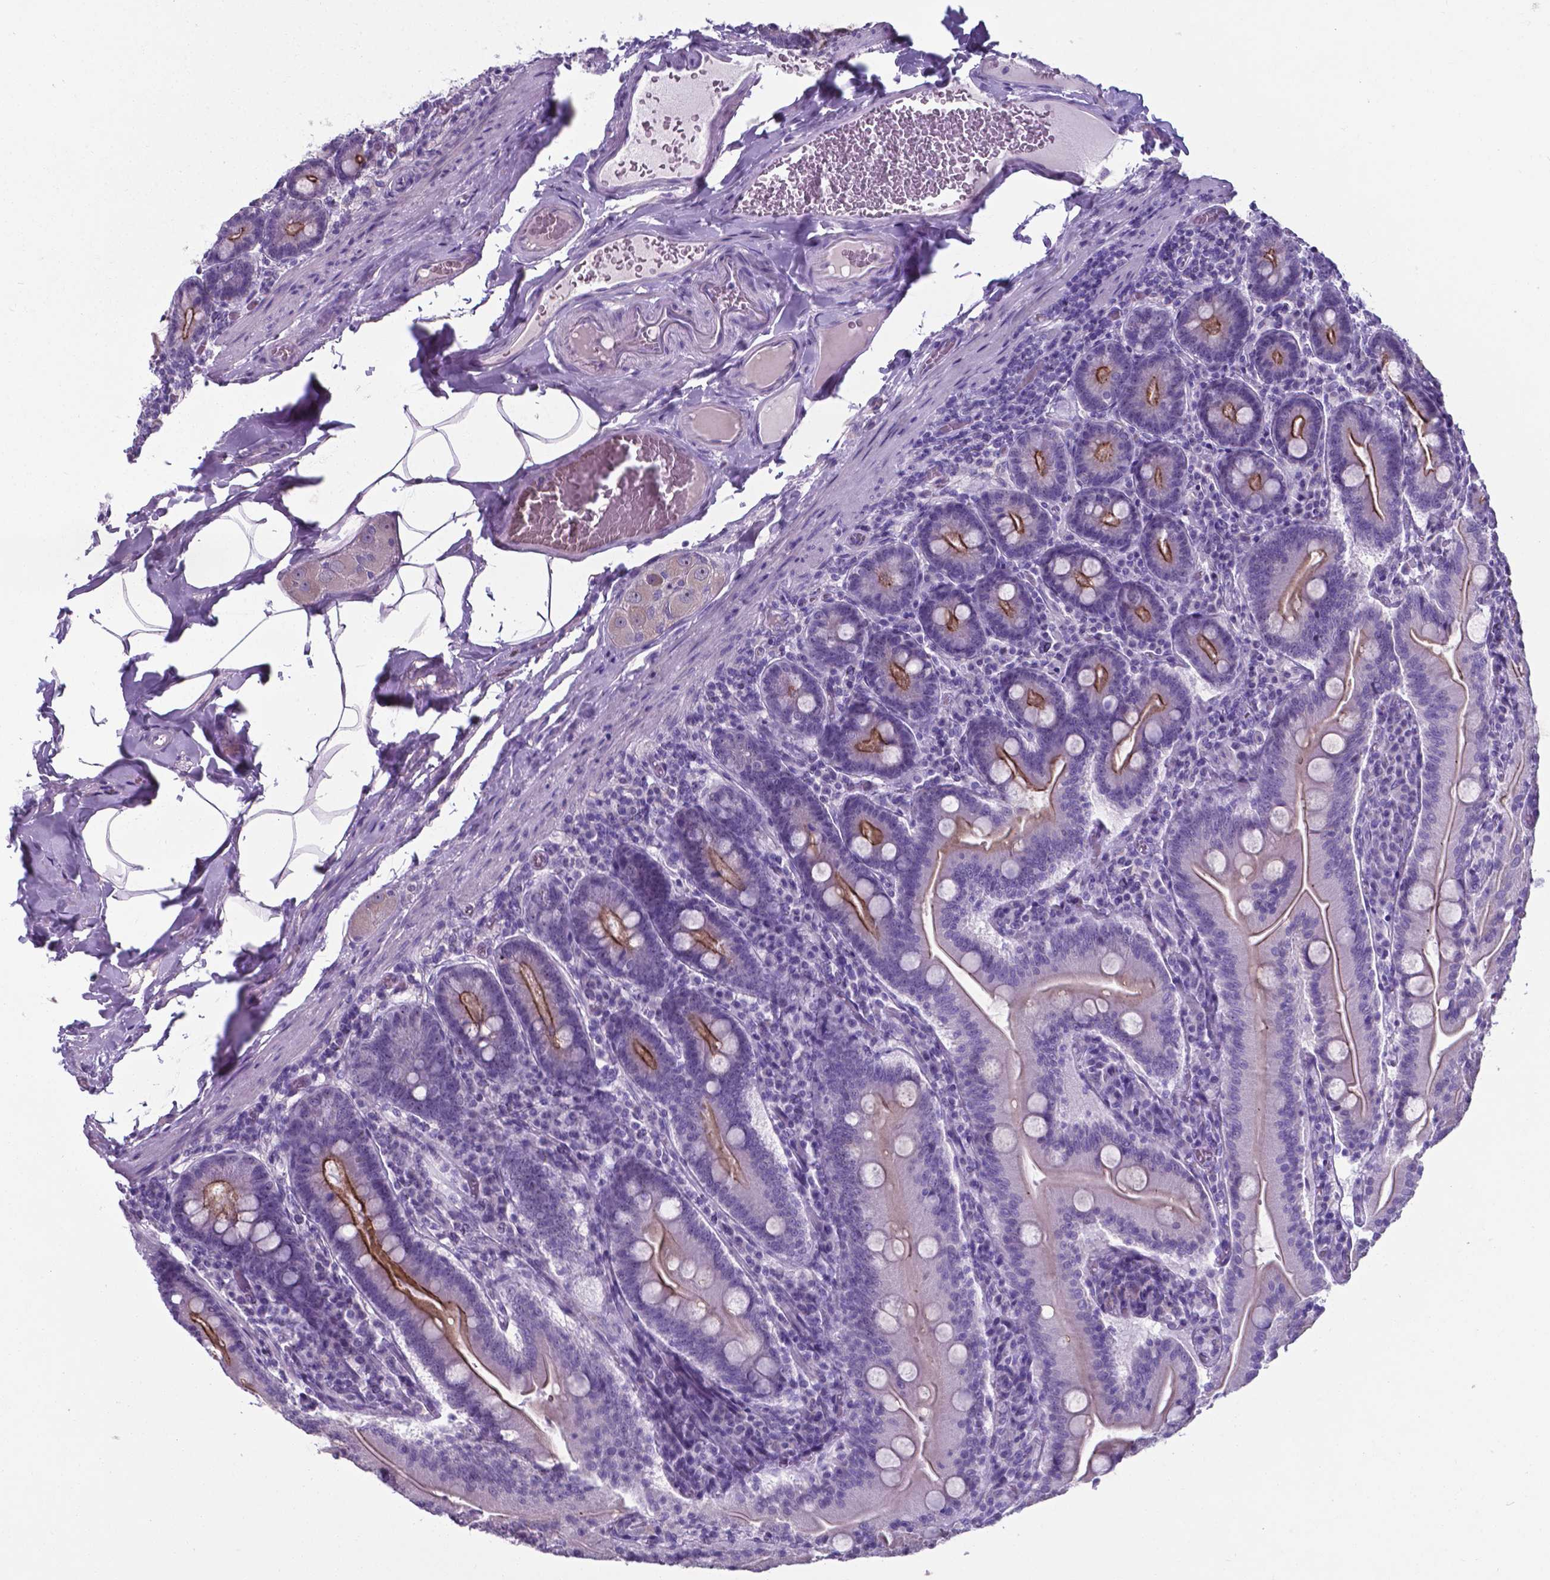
{"staining": {"intensity": "moderate", "quantity": ">75%", "location": "cytoplasmic/membranous"}, "tissue": "small intestine", "cell_type": "Glandular cells", "image_type": "normal", "snomed": [{"axis": "morphology", "description": "Normal tissue, NOS"}, {"axis": "topography", "description": "Small intestine"}], "caption": "High-magnification brightfield microscopy of benign small intestine stained with DAB (brown) and counterstained with hematoxylin (blue). glandular cells exhibit moderate cytoplasmic/membranous expression is appreciated in about>75% of cells.", "gene": "AP5B1", "patient": {"sex": "male", "age": 37}}